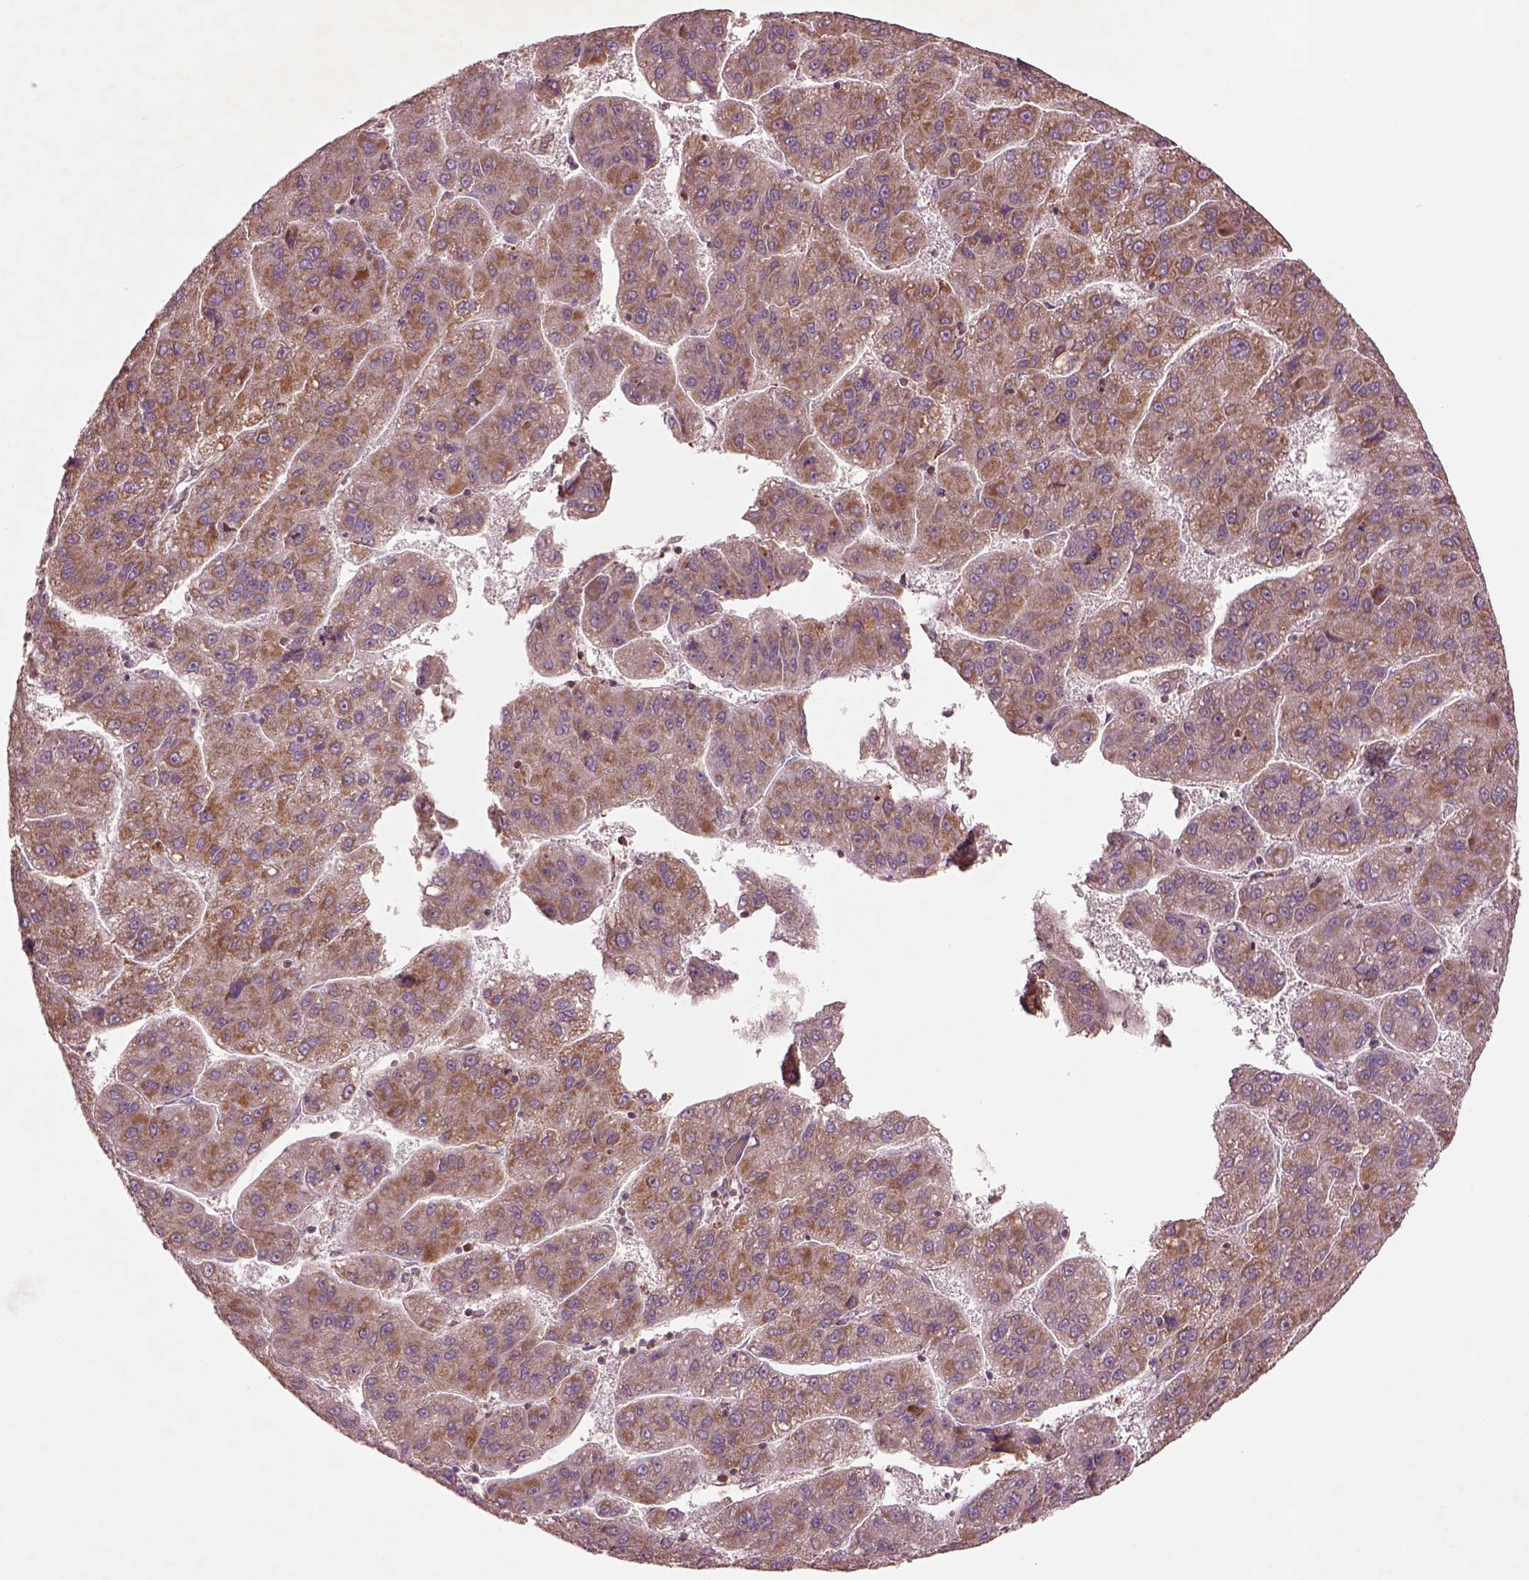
{"staining": {"intensity": "moderate", "quantity": ">75%", "location": "cytoplasmic/membranous"}, "tissue": "liver cancer", "cell_type": "Tumor cells", "image_type": "cancer", "snomed": [{"axis": "morphology", "description": "Carcinoma, Hepatocellular, NOS"}, {"axis": "topography", "description": "Liver"}], "caption": "About >75% of tumor cells in human liver cancer (hepatocellular carcinoma) show moderate cytoplasmic/membranous protein expression as visualized by brown immunohistochemical staining.", "gene": "SLC25A5", "patient": {"sex": "female", "age": 82}}